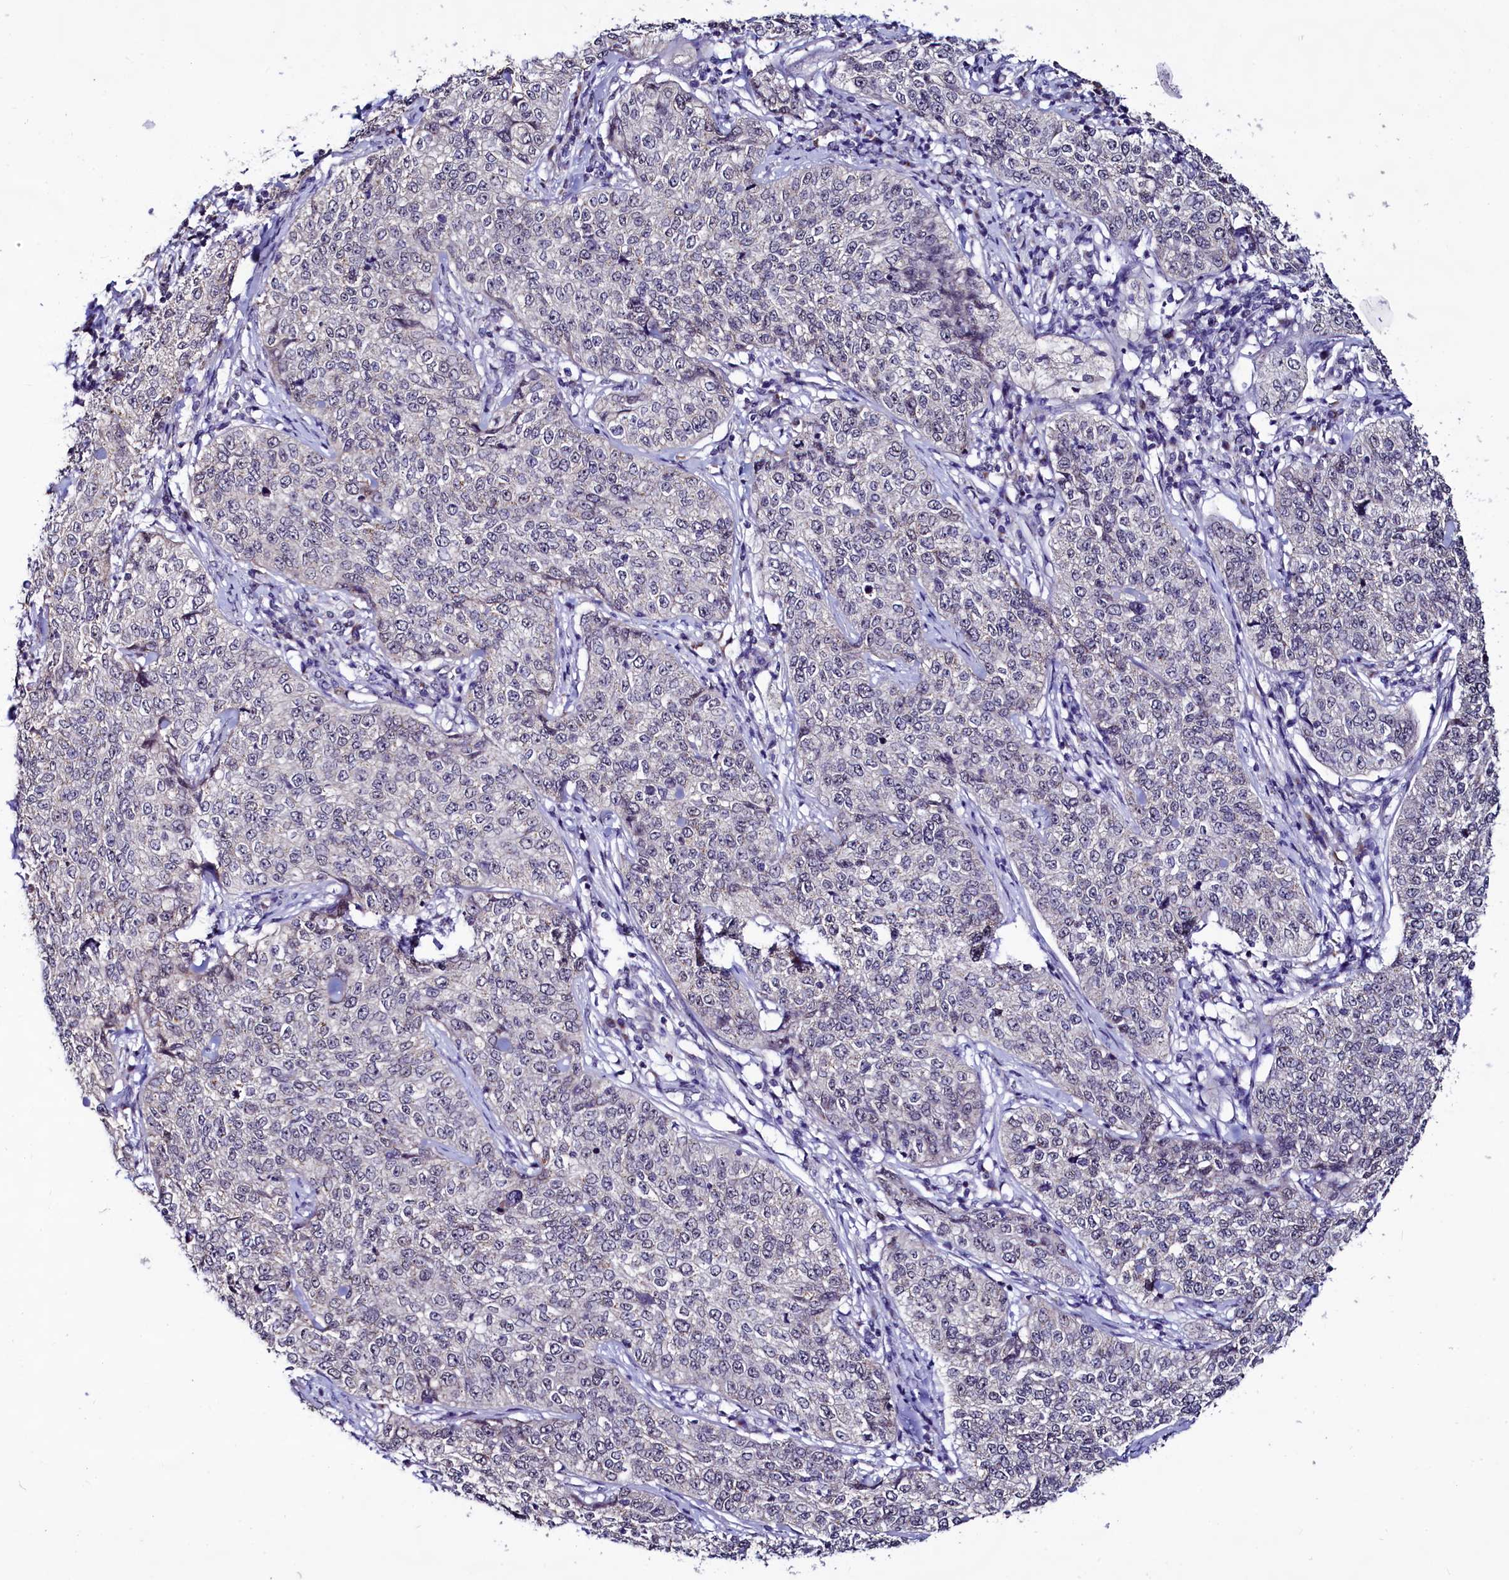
{"staining": {"intensity": "negative", "quantity": "none", "location": "none"}, "tissue": "cervical cancer", "cell_type": "Tumor cells", "image_type": "cancer", "snomed": [{"axis": "morphology", "description": "Squamous cell carcinoma, NOS"}, {"axis": "topography", "description": "Cervix"}], "caption": "The IHC micrograph has no significant positivity in tumor cells of cervical cancer tissue.", "gene": "SEC24C", "patient": {"sex": "female", "age": 35}}